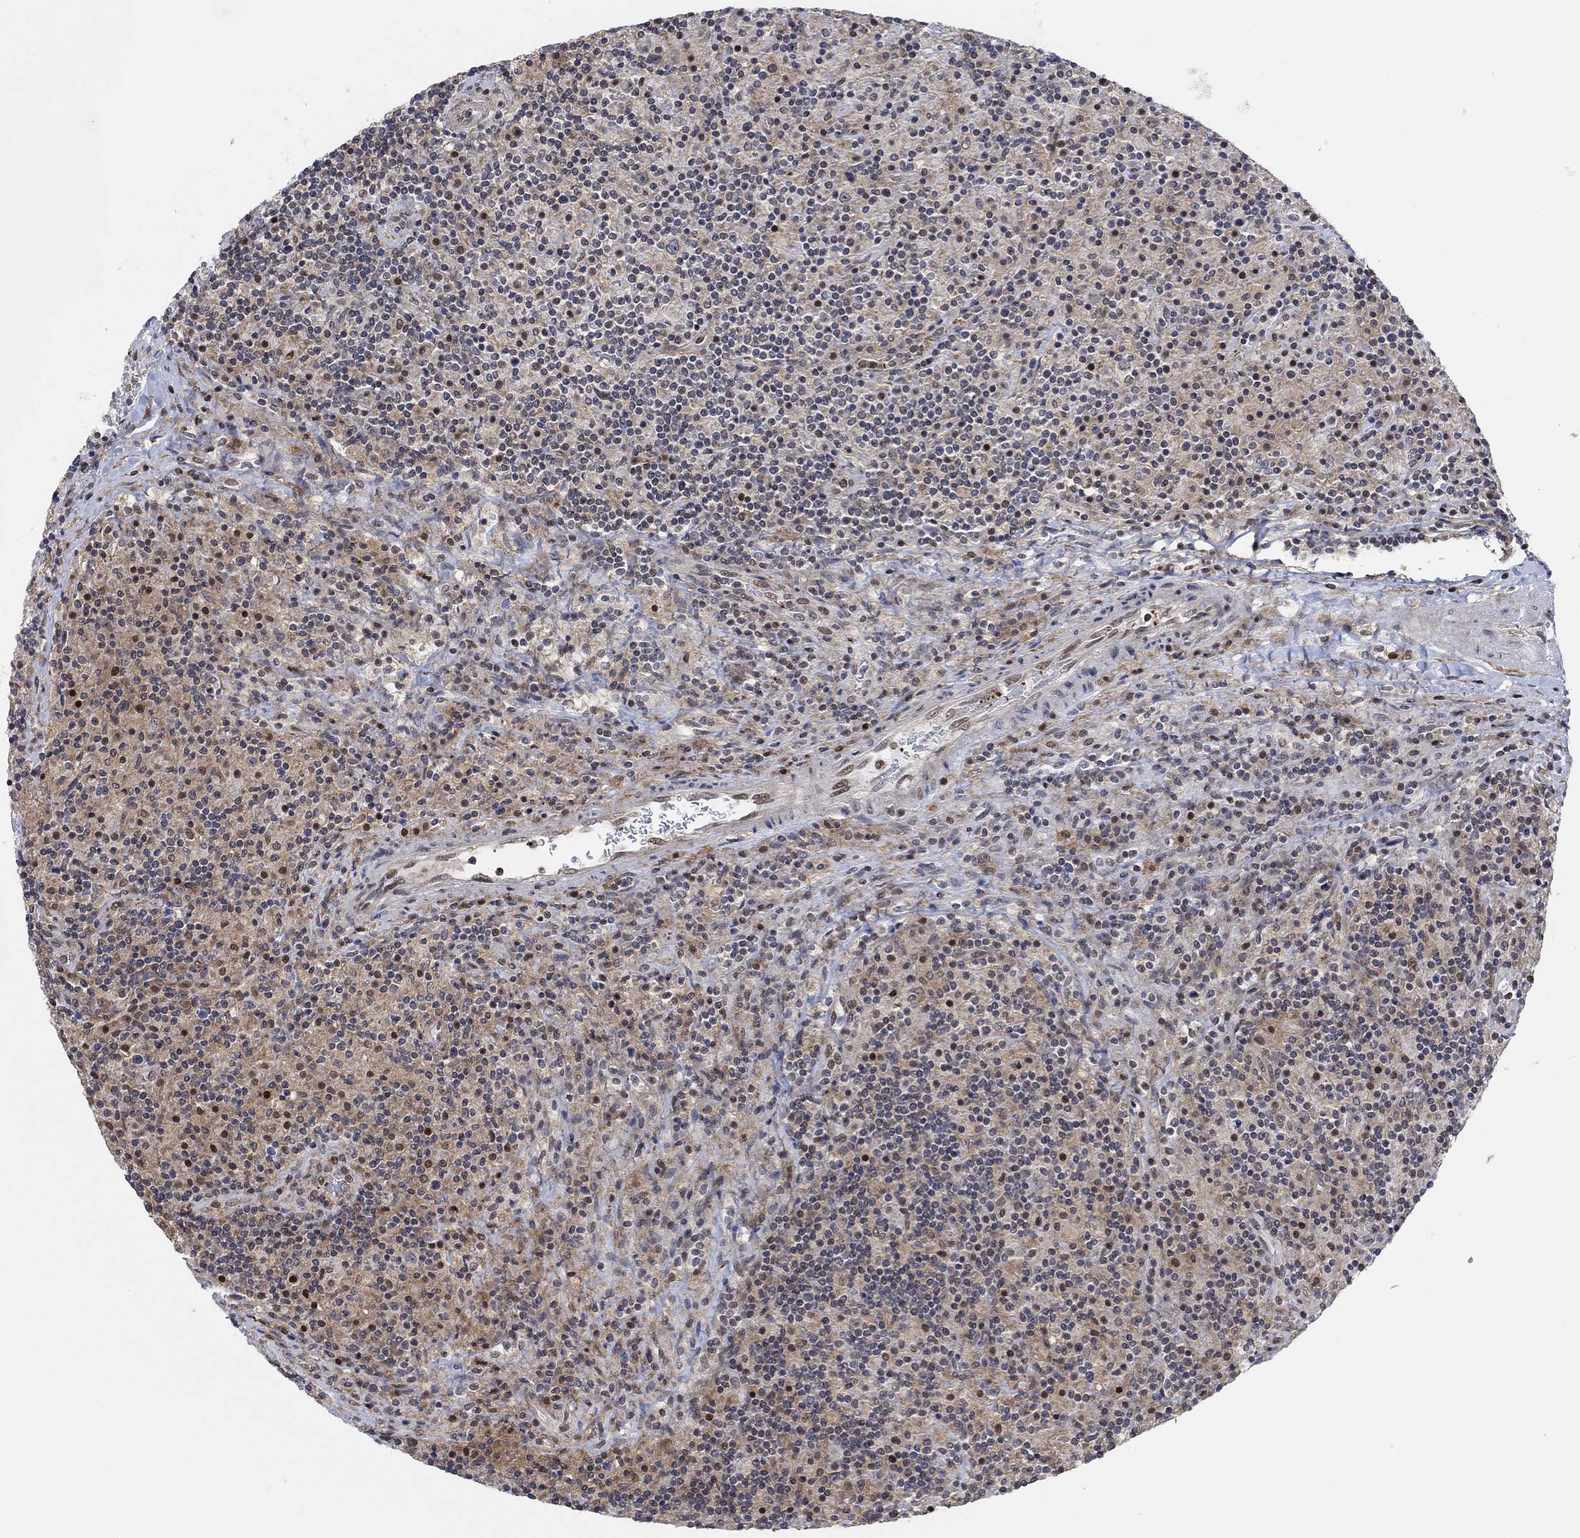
{"staining": {"intensity": "negative", "quantity": "none", "location": "none"}, "tissue": "lymphoma", "cell_type": "Tumor cells", "image_type": "cancer", "snomed": [{"axis": "morphology", "description": "Hodgkin's disease, NOS"}, {"axis": "topography", "description": "Lymph node"}], "caption": "Immunohistochemical staining of Hodgkin's disease demonstrates no significant expression in tumor cells.", "gene": "PWWP2B", "patient": {"sex": "male", "age": 70}}